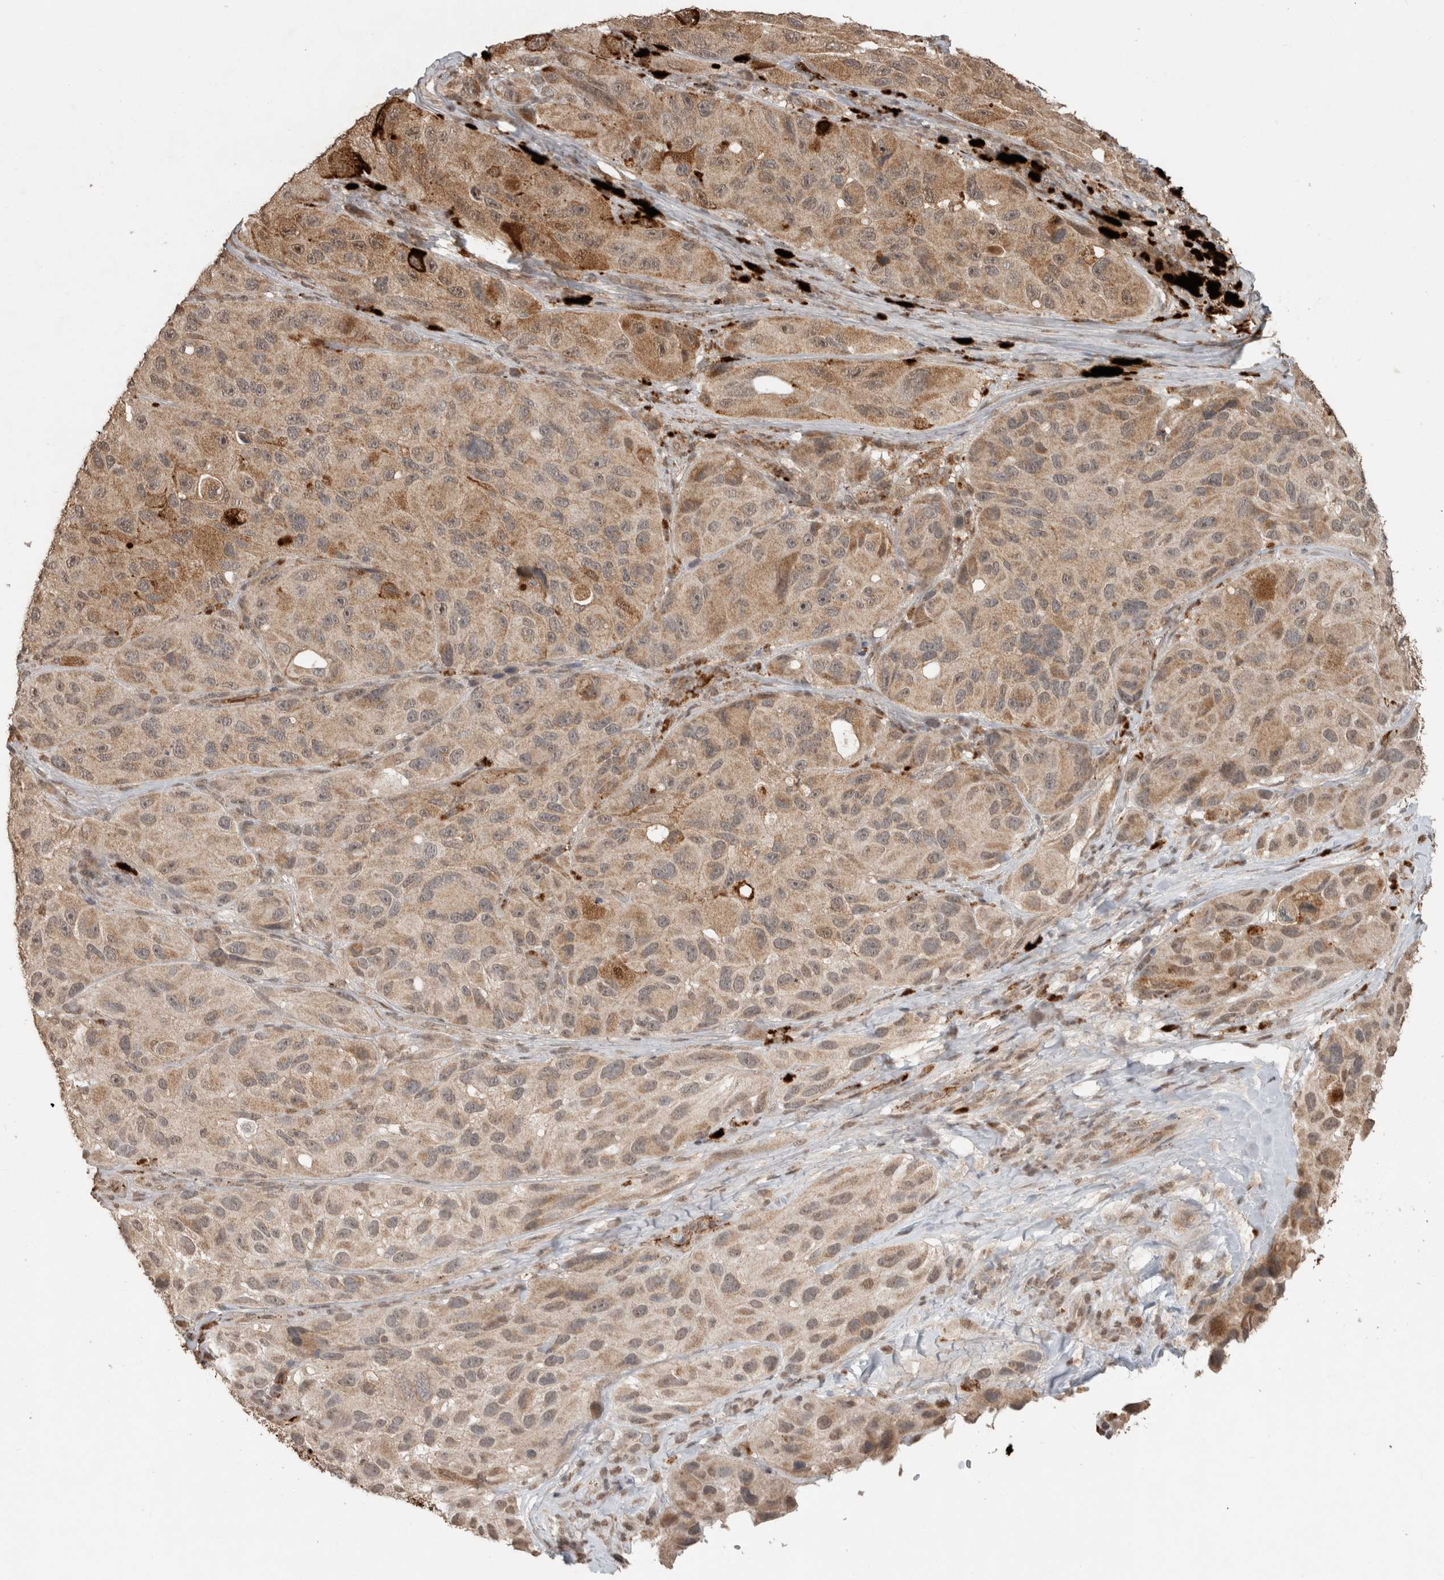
{"staining": {"intensity": "moderate", "quantity": ">75%", "location": "cytoplasmic/membranous"}, "tissue": "melanoma", "cell_type": "Tumor cells", "image_type": "cancer", "snomed": [{"axis": "morphology", "description": "Malignant melanoma, NOS"}, {"axis": "topography", "description": "Skin"}], "caption": "Melanoma stained with a protein marker displays moderate staining in tumor cells.", "gene": "FAM3A", "patient": {"sex": "female", "age": 73}}